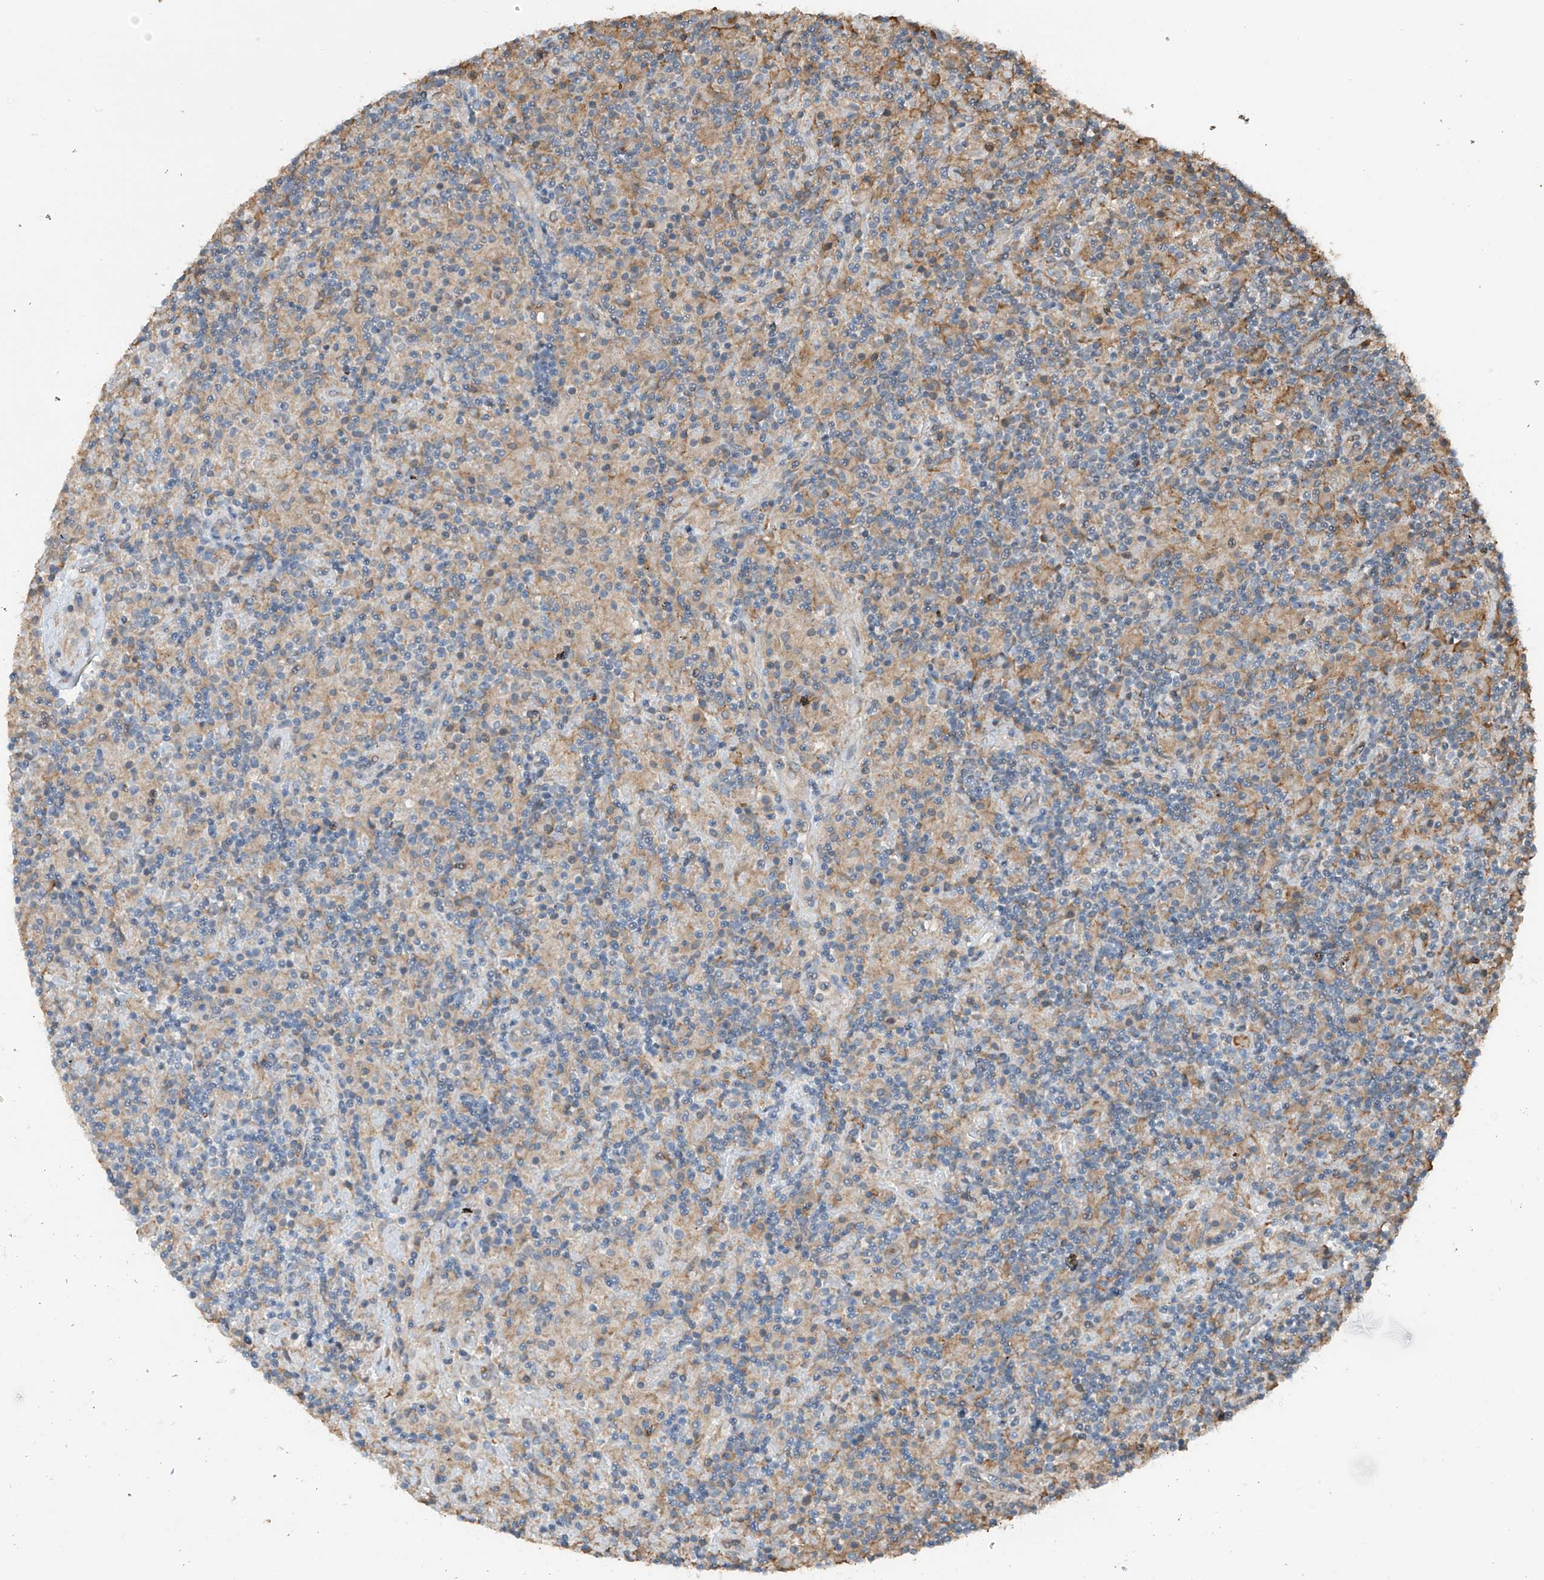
{"staining": {"intensity": "negative", "quantity": "none", "location": "none"}, "tissue": "lymphoma", "cell_type": "Tumor cells", "image_type": "cancer", "snomed": [{"axis": "morphology", "description": "Hodgkin's disease, NOS"}, {"axis": "topography", "description": "Lymph node"}], "caption": "This photomicrograph is of lymphoma stained with immunohistochemistry (IHC) to label a protein in brown with the nuclei are counter-stained blue. There is no positivity in tumor cells.", "gene": "ZNF189", "patient": {"sex": "male", "age": 70}}